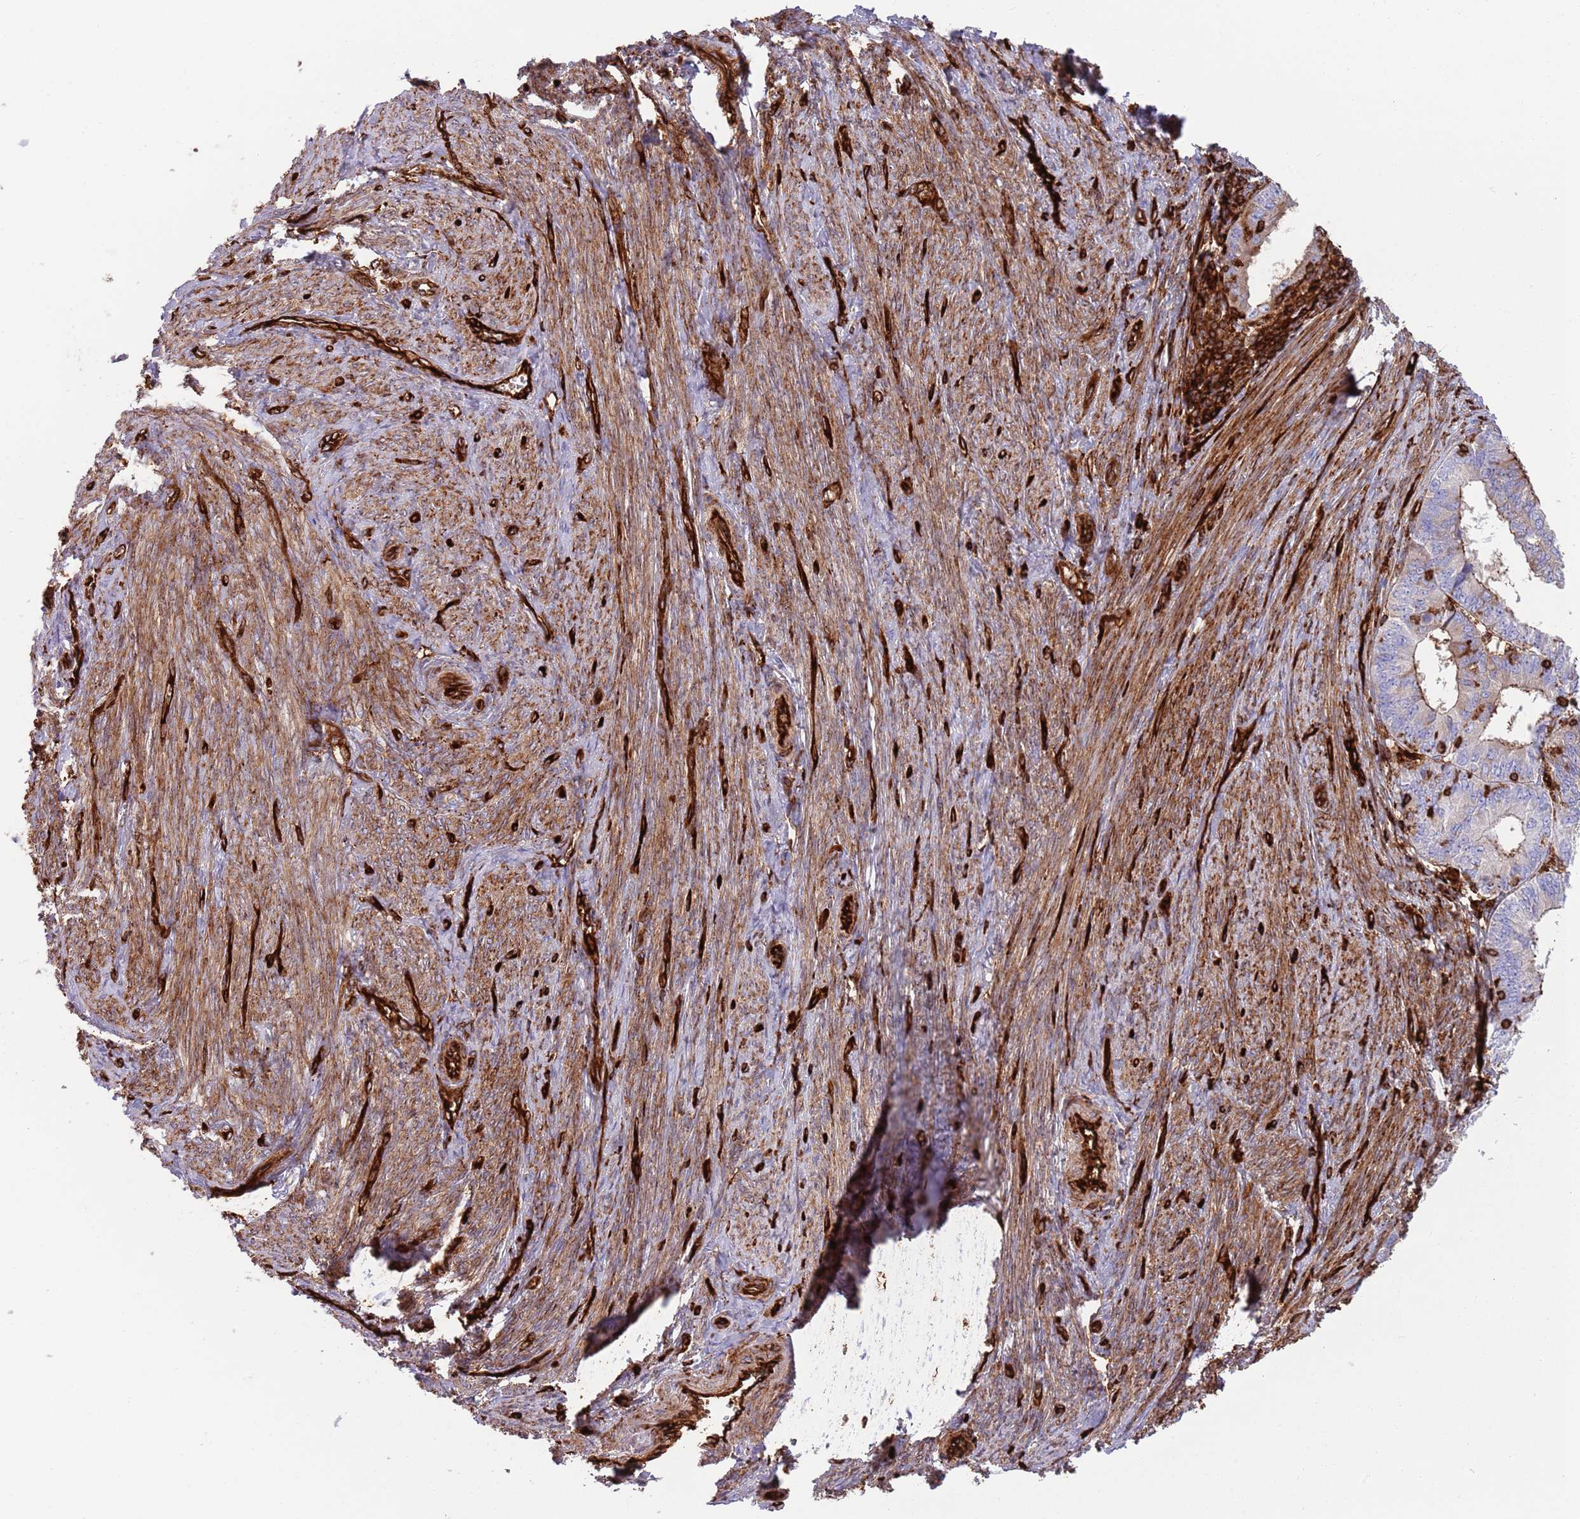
{"staining": {"intensity": "strong", "quantity": "25%-75%", "location": "cytoplasmic/membranous"}, "tissue": "endometrial cancer", "cell_type": "Tumor cells", "image_type": "cancer", "snomed": [{"axis": "morphology", "description": "Adenocarcinoma, NOS"}, {"axis": "topography", "description": "Endometrium"}], "caption": "Brown immunohistochemical staining in human endometrial adenocarcinoma displays strong cytoplasmic/membranous positivity in about 25%-75% of tumor cells. The protein of interest is stained brown, and the nuclei are stained in blue (DAB IHC with brightfield microscopy, high magnification).", "gene": "KBTBD7", "patient": {"sex": "female", "age": 56}}